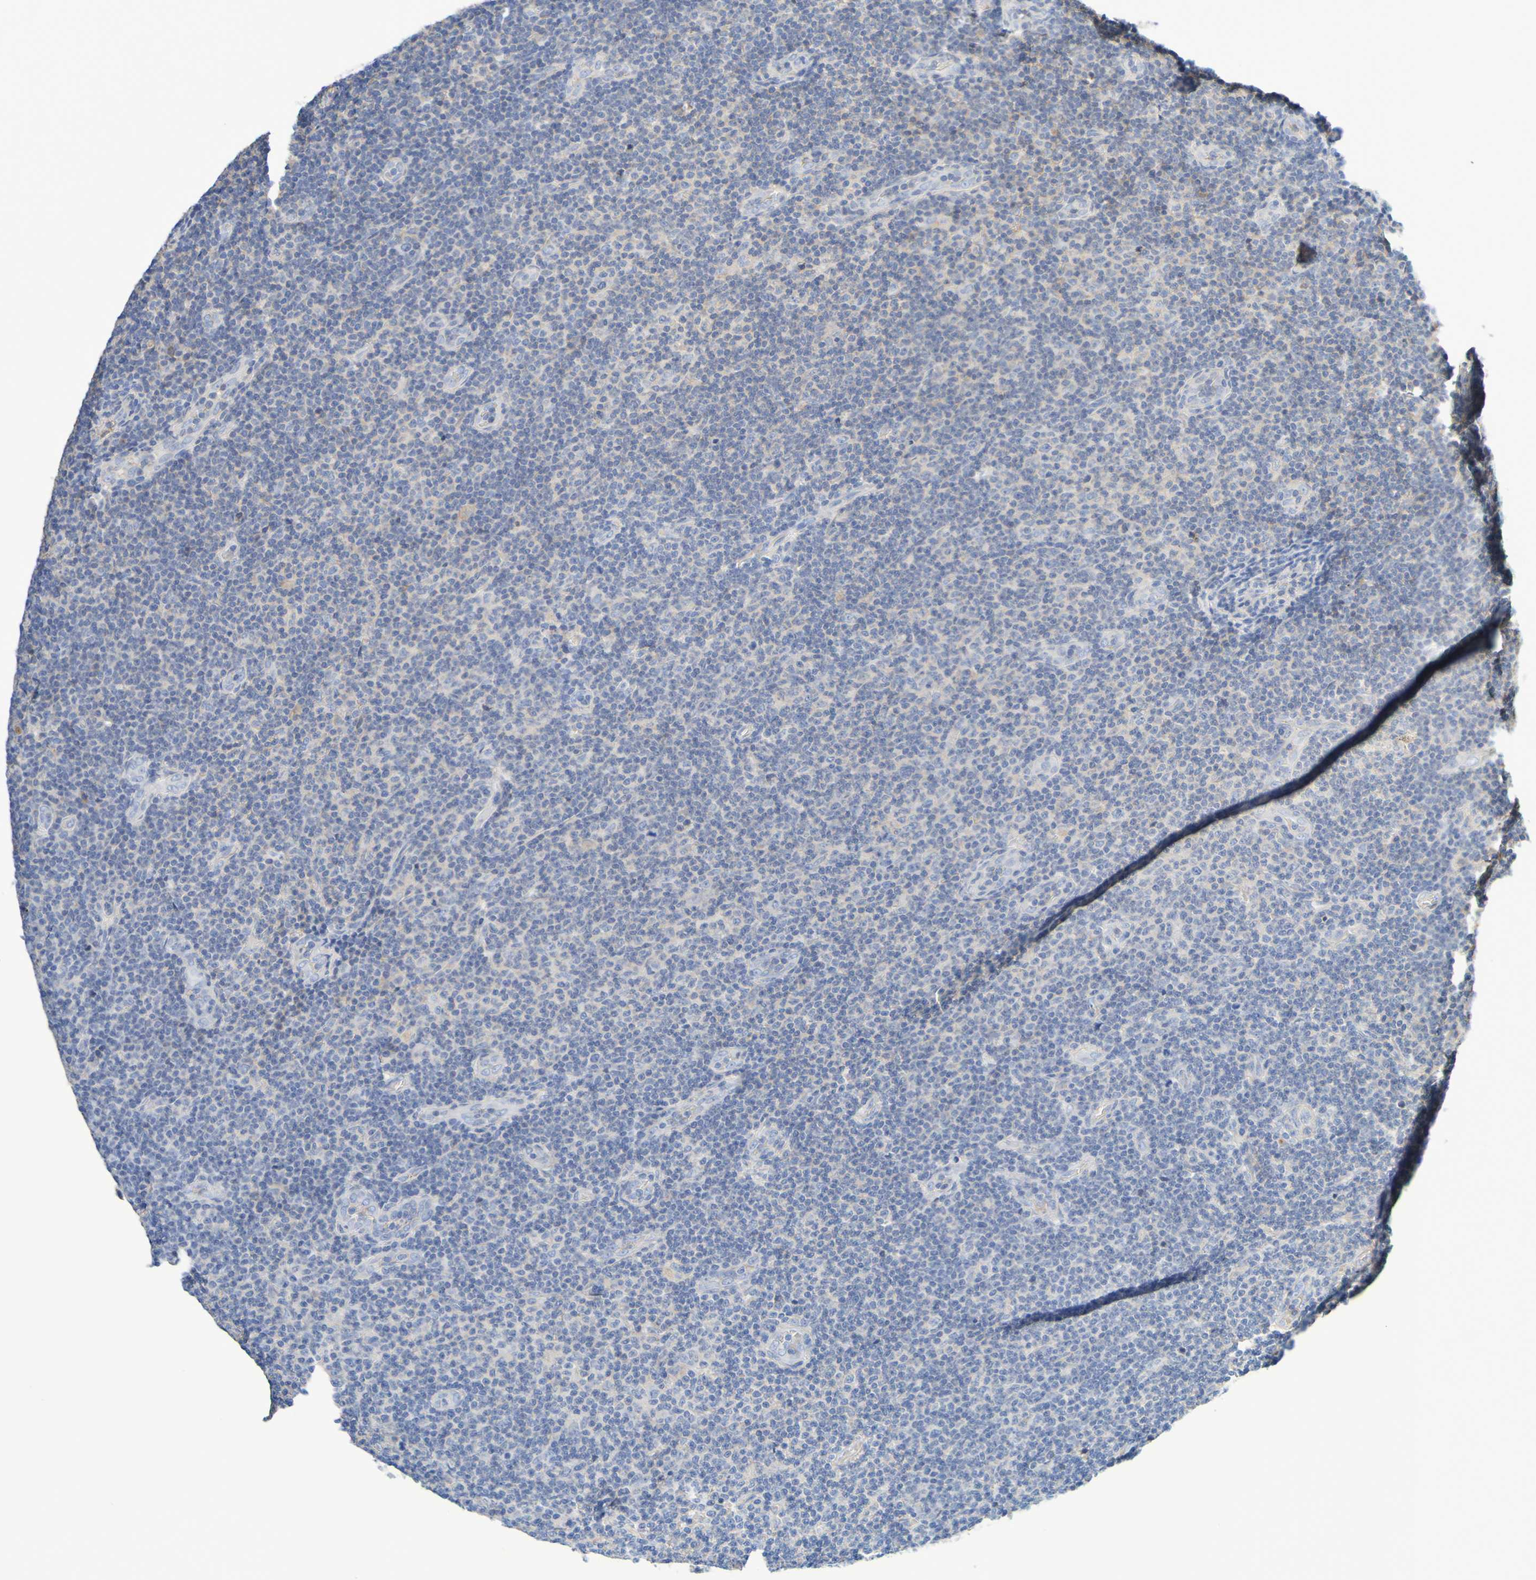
{"staining": {"intensity": "weak", "quantity": "<25%", "location": "cytoplasmic/membranous"}, "tissue": "lymphoma", "cell_type": "Tumor cells", "image_type": "cancer", "snomed": [{"axis": "morphology", "description": "Malignant lymphoma, non-Hodgkin's type, Low grade"}, {"axis": "topography", "description": "Lymph node"}], "caption": "Tumor cells show no significant protein positivity in lymphoma.", "gene": "GAB3", "patient": {"sex": "male", "age": 83}}